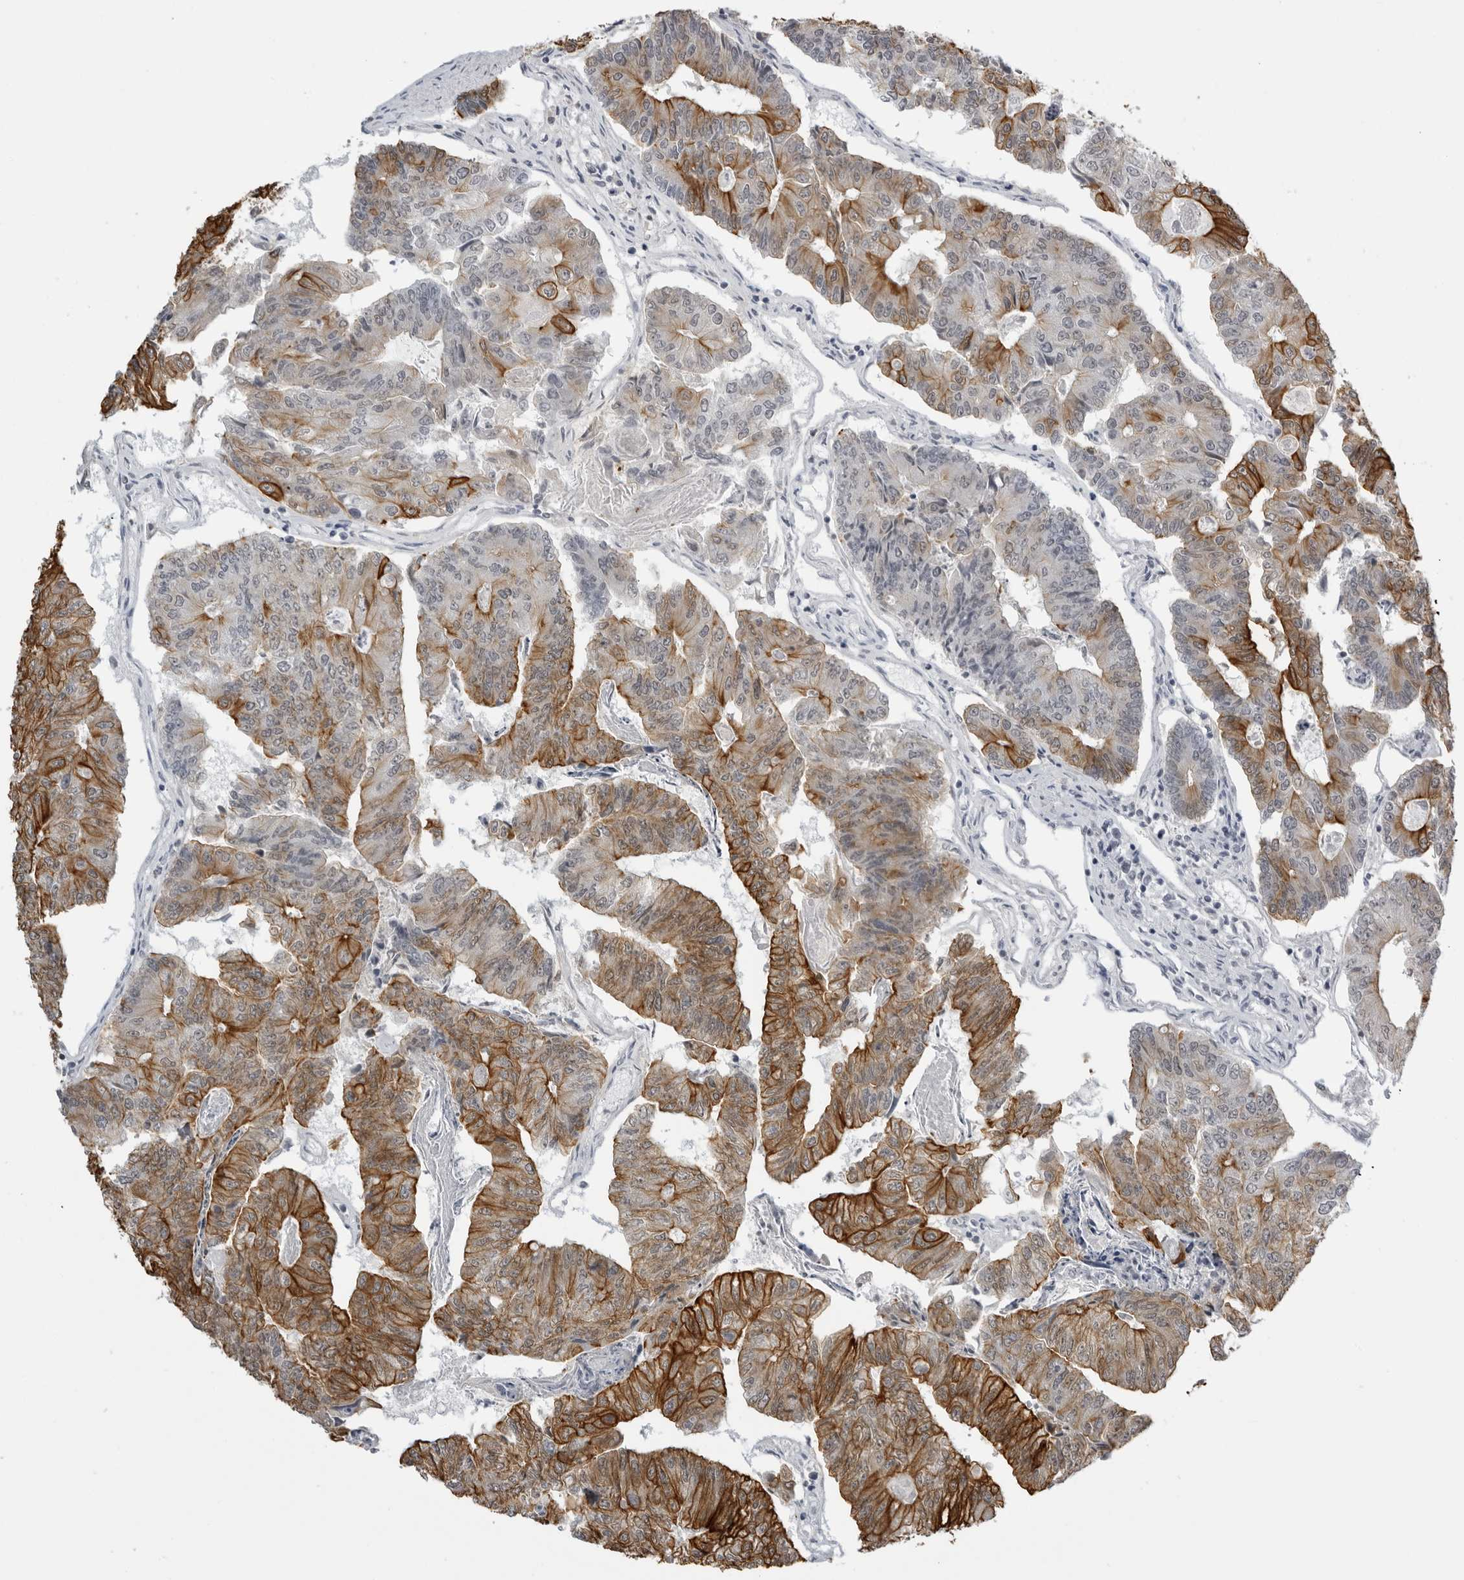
{"staining": {"intensity": "moderate", "quantity": ">75%", "location": "cytoplasmic/membranous"}, "tissue": "colorectal cancer", "cell_type": "Tumor cells", "image_type": "cancer", "snomed": [{"axis": "morphology", "description": "Adenocarcinoma, NOS"}, {"axis": "topography", "description": "Colon"}], "caption": "Colorectal adenocarcinoma was stained to show a protein in brown. There is medium levels of moderate cytoplasmic/membranous positivity in approximately >75% of tumor cells.", "gene": "SERPINF2", "patient": {"sex": "female", "age": 67}}